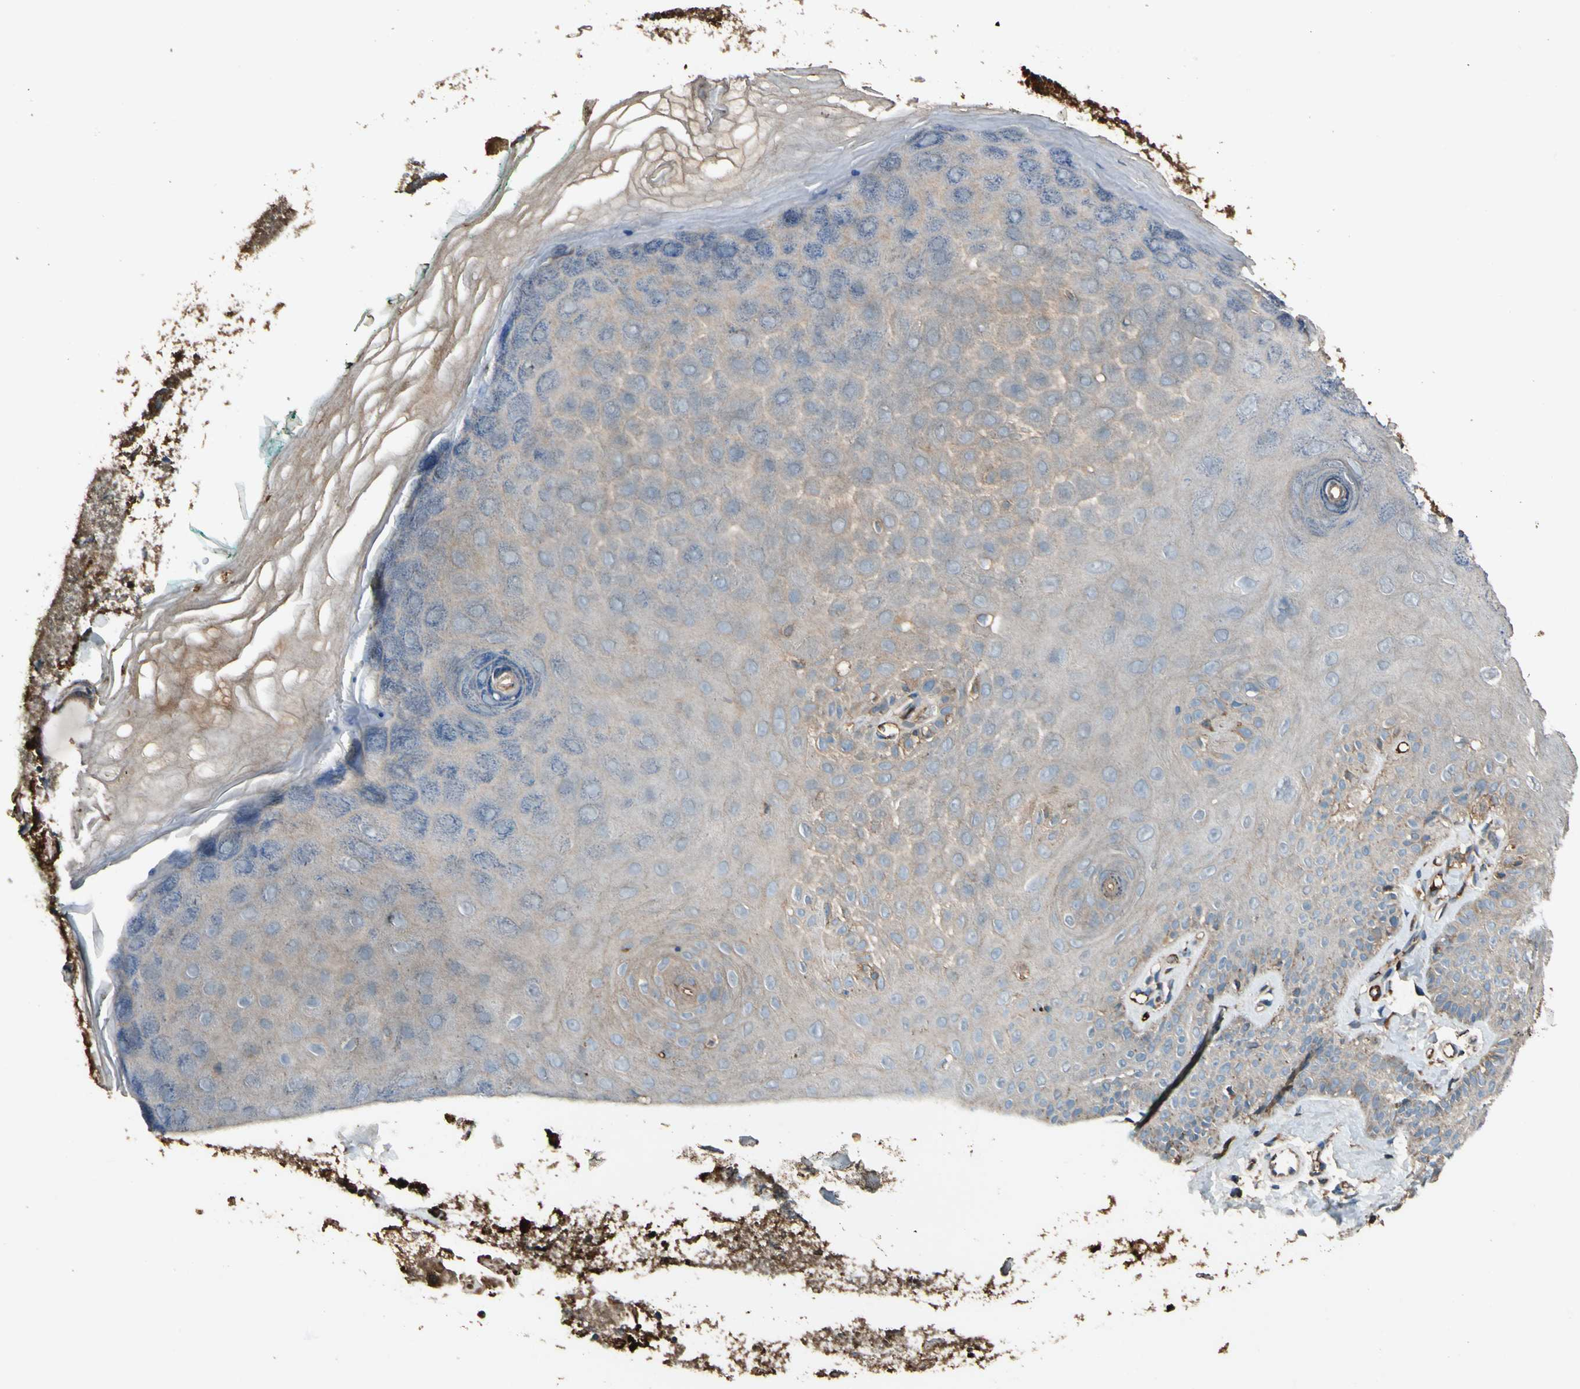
{"staining": {"intensity": "moderate", "quantity": ">75%", "location": "cytoplasmic/membranous"}, "tissue": "skin", "cell_type": "Fibroblasts", "image_type": "normal", "snomed": [{"axis": "morphology", "description": "Normal tissue, NOS"}, {"axis": "topography", "description": "Skin"}], "caption": "The image displays a brown stain indicating the presence of a protein in the cytoplasmic/membranous of fibroblasts in skin.", "gene": "STX11", "patient": {"sex": "male", "age": 26}}